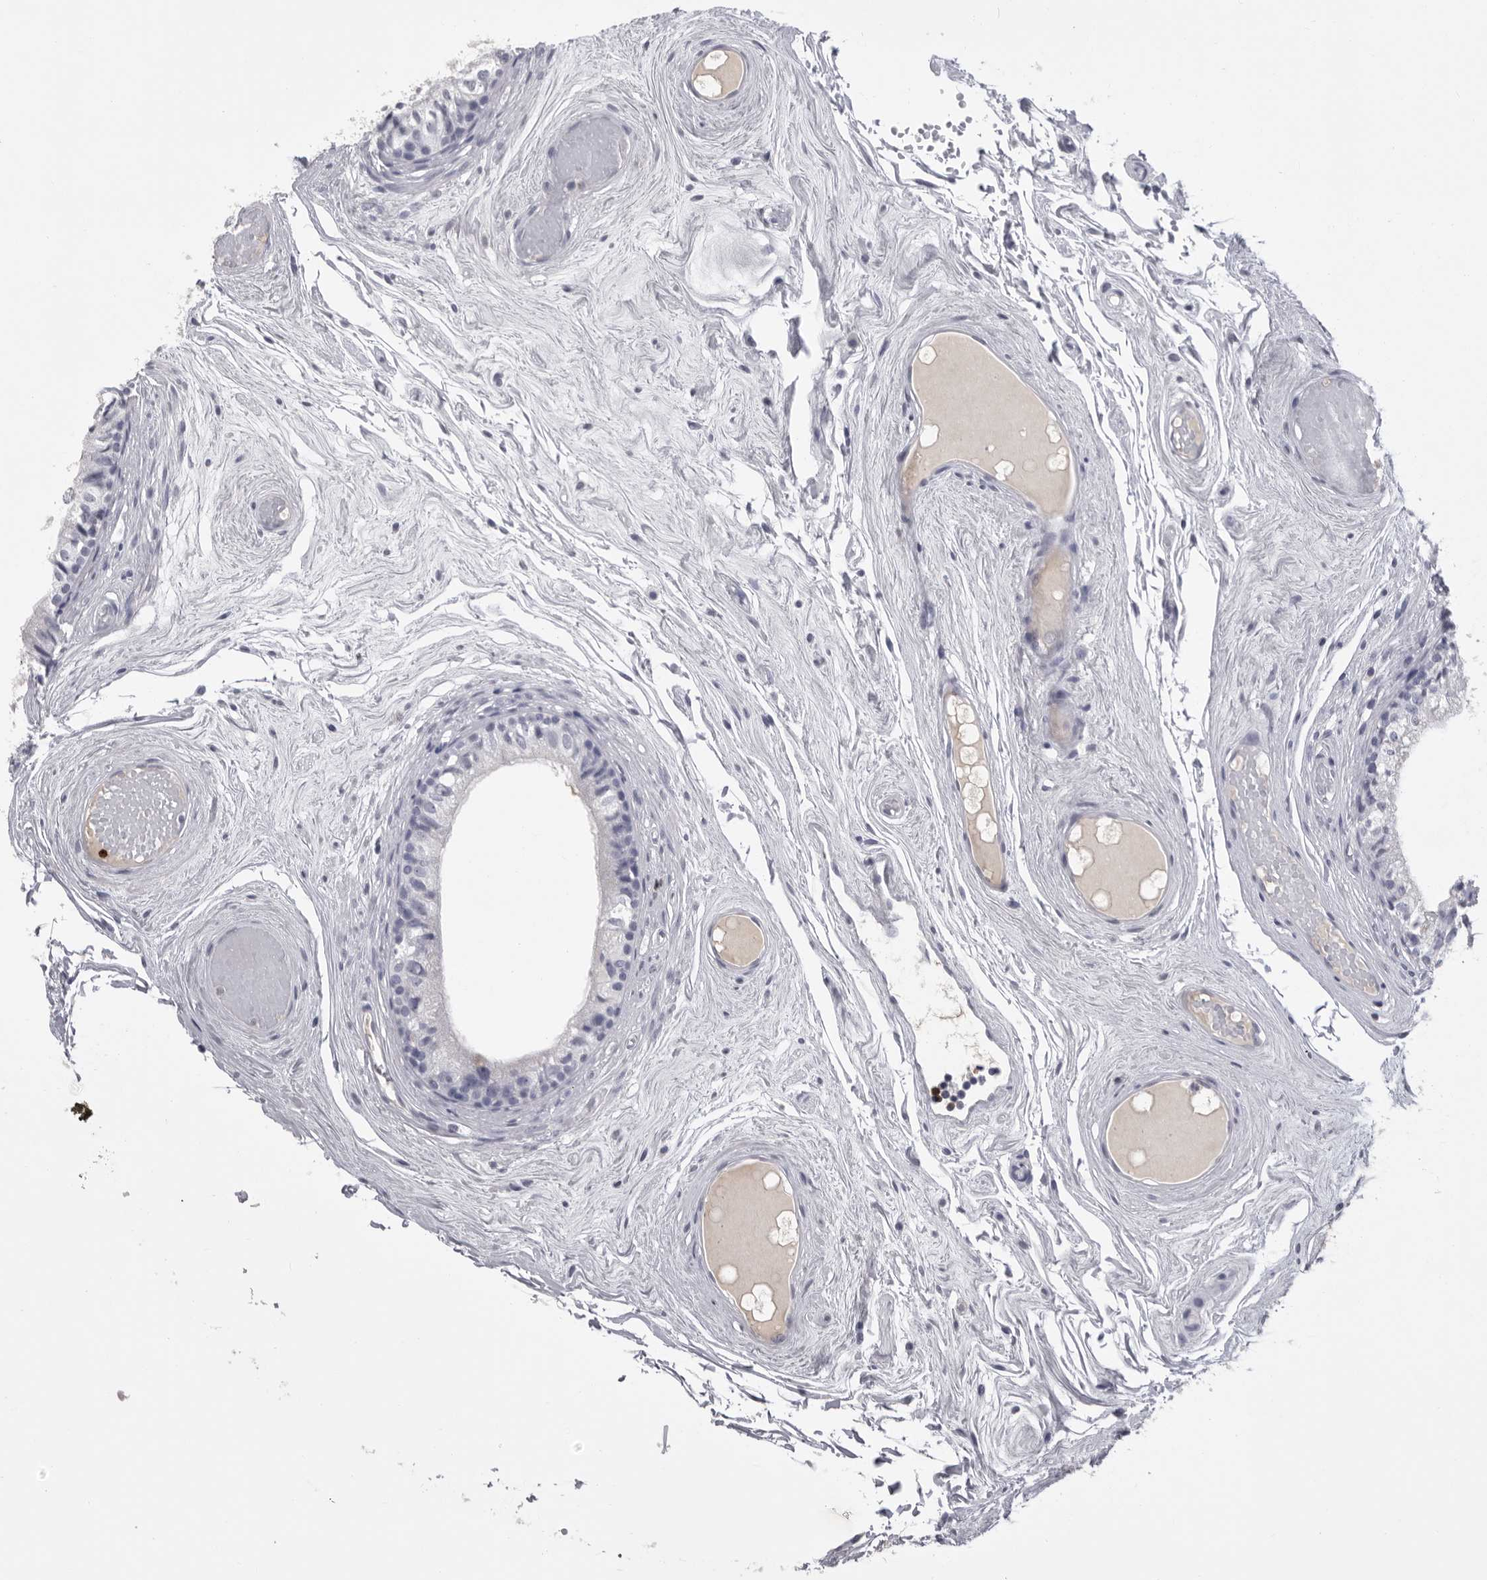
{"staining": {"intensity": "negative", "quantity": "none", "location": "none"}, "tissue": "epididymis", "cell_type": "Glandular cells", "image_type": "normal", "snomed": [{"axis": "morphology", "description": "Normal tissue, NOS"}, {"axis": "topography", "description": "Epididymis"}], "caption": "This is a photomicrograph of immunohistochemistry staining of benign epididymis, which shows no positivity in glandular cells.", "gene": "GNLY", "patient": {"sex": "male", "age": 79}}